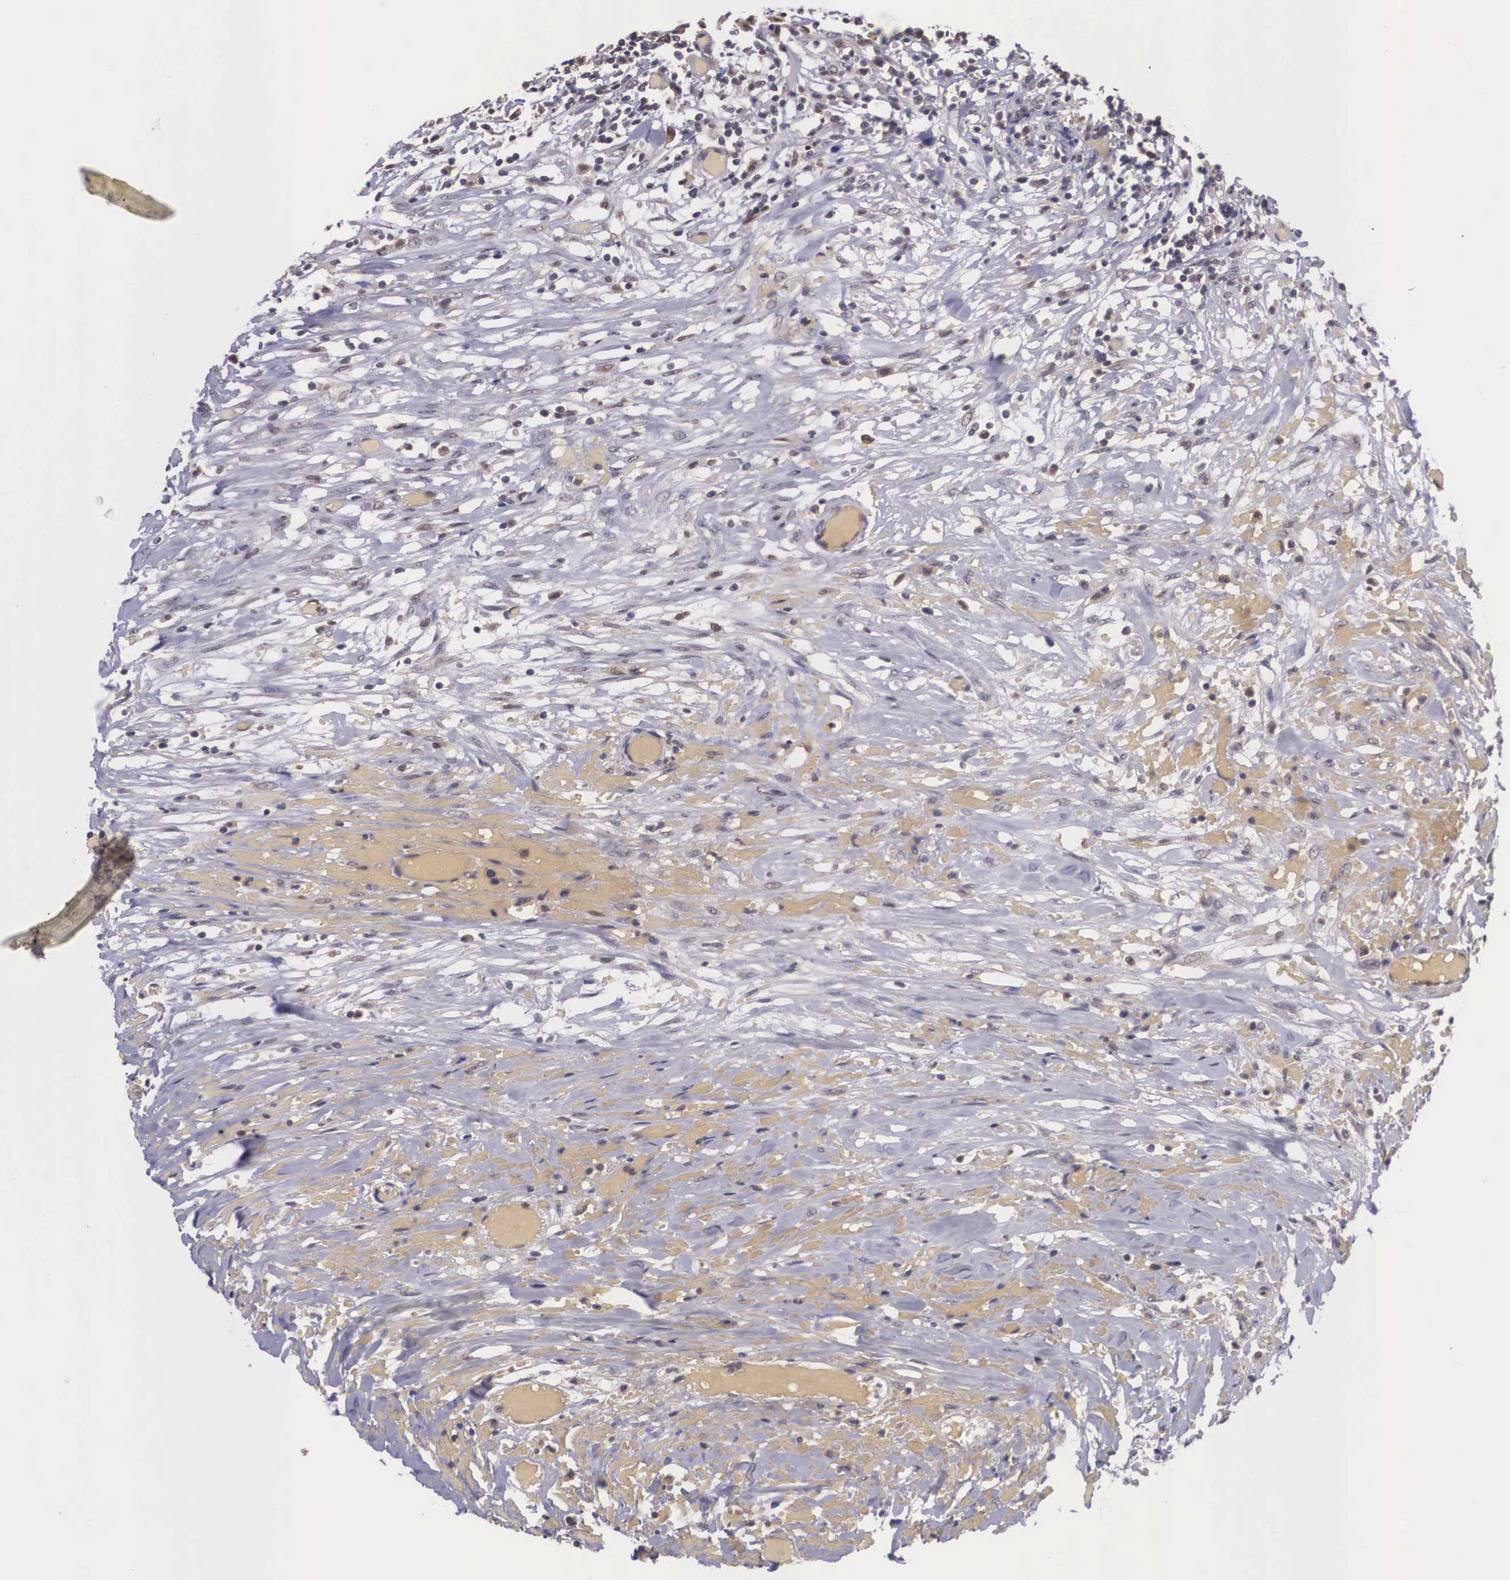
{"staining": {"intensity": "weak", "quantity": "<25%", "location": "cytoplasmic/membranous"}, "tissue": "lymphoma", "cell_type": "Tumor cells", "image_type": "cancer", "snomed": [{"axis": "morphology", "description": "Malignant lymphoma, non-Hodgkin's type, High grade"}, {"axis": "topography", "description": "Colon"}], "caption": "Immunohistochemical staining of human lymphoma exhibits no significant staining in tumor cells. Nuclei are stained in blue.", "gene": "VASH1", "patient": {"sex": "male", "age": 82}}